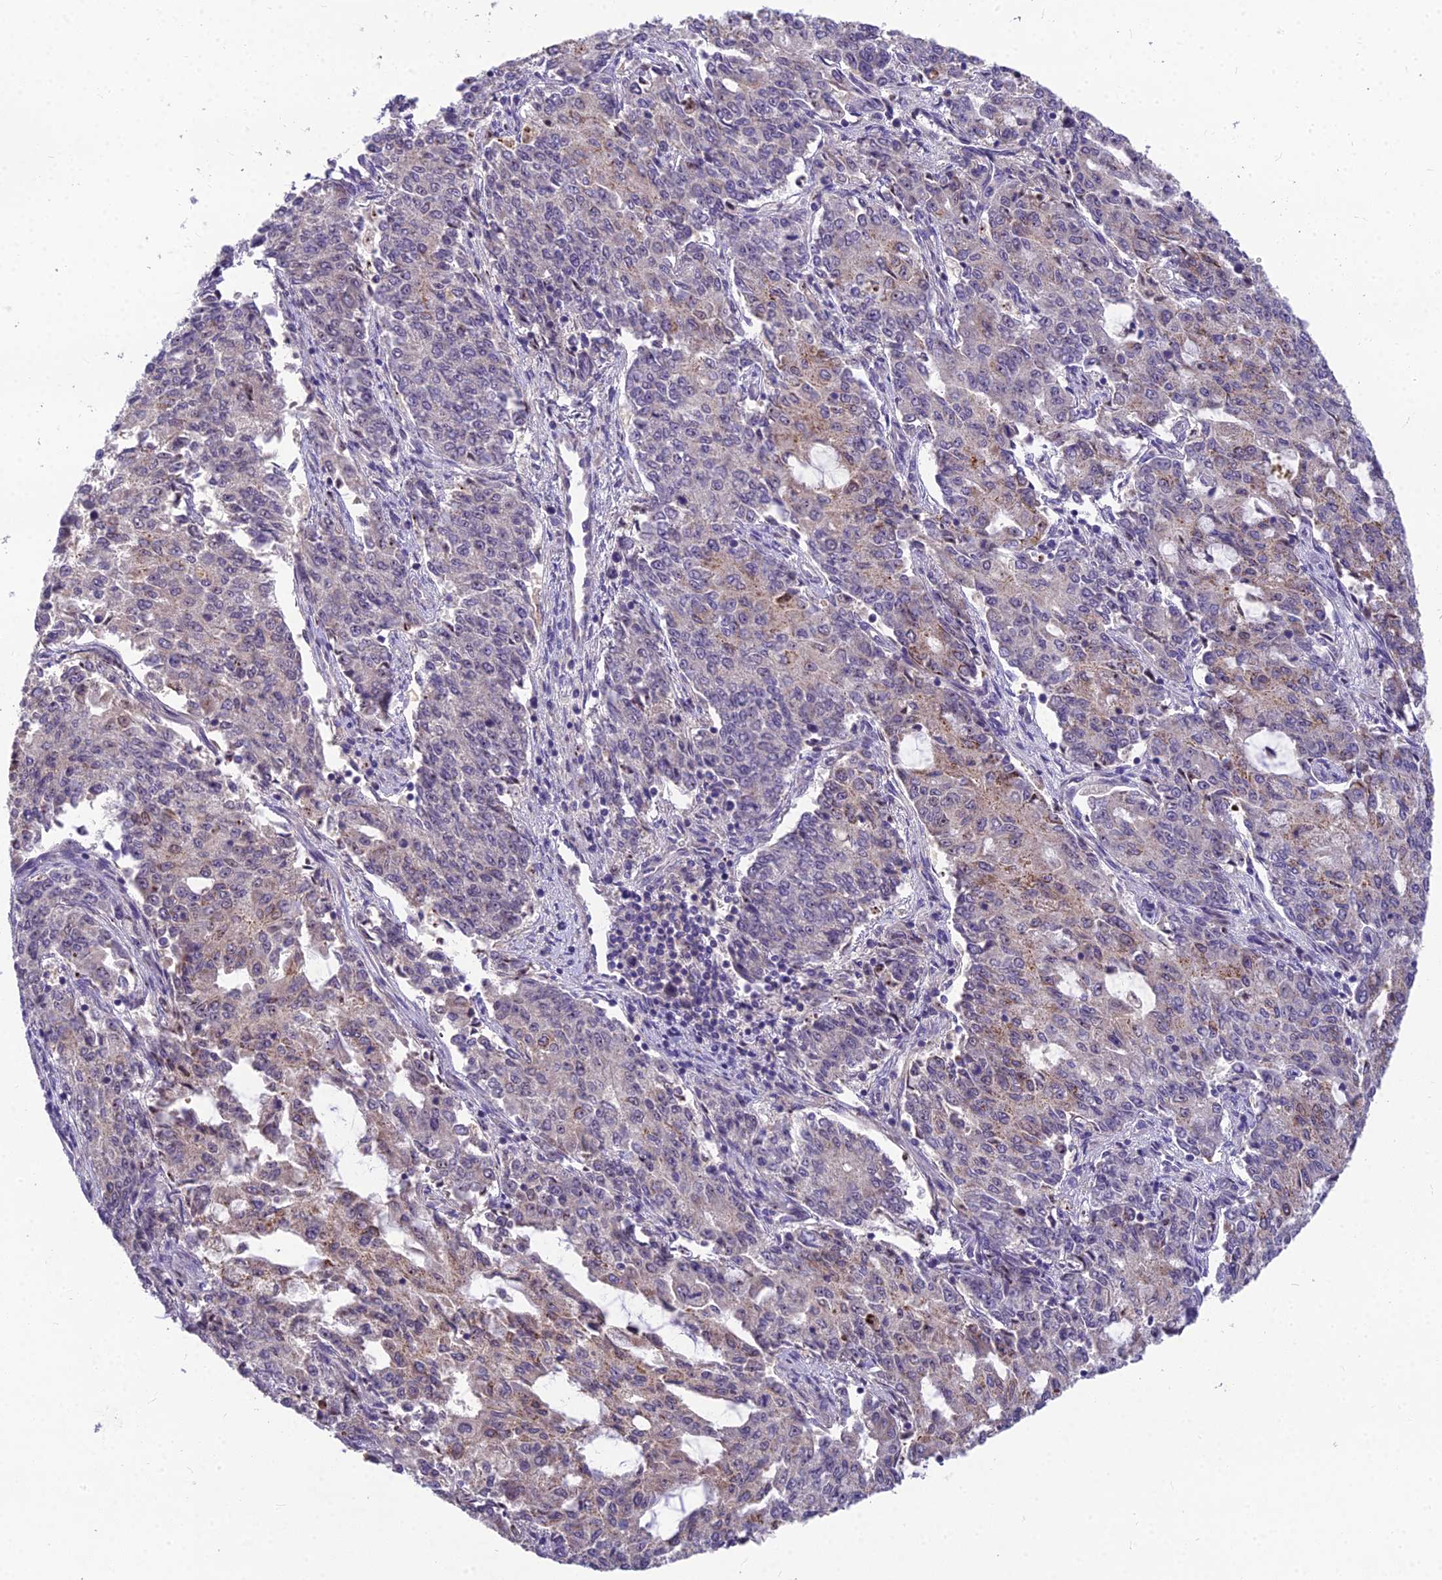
{"staining": {"intensity": "moderate", "quantity": "<25%", "location": "cytoplasmic/membranous"}, "tissue": "endometrial cancer", "cell_type": "Tumor cells", "image_type": "cancer", "snomed": [{"axis": "morphology", "description": "Adenocarcinoma, NOS"}, {"axis": "topography", "description": "Endometrium"}], "caption": "Immunohistochemical staining of human endometrial cancer demonstrates low levels of moderate cytoplasmic/membranous protein positivity in about <25% of tumor cells. (DAB (3,3'-diaminobenzidine) IHC with brightfield microscopy, high magnification).", "gene": "ZNF333", "patient": {"sex": "female", "age": 50}}